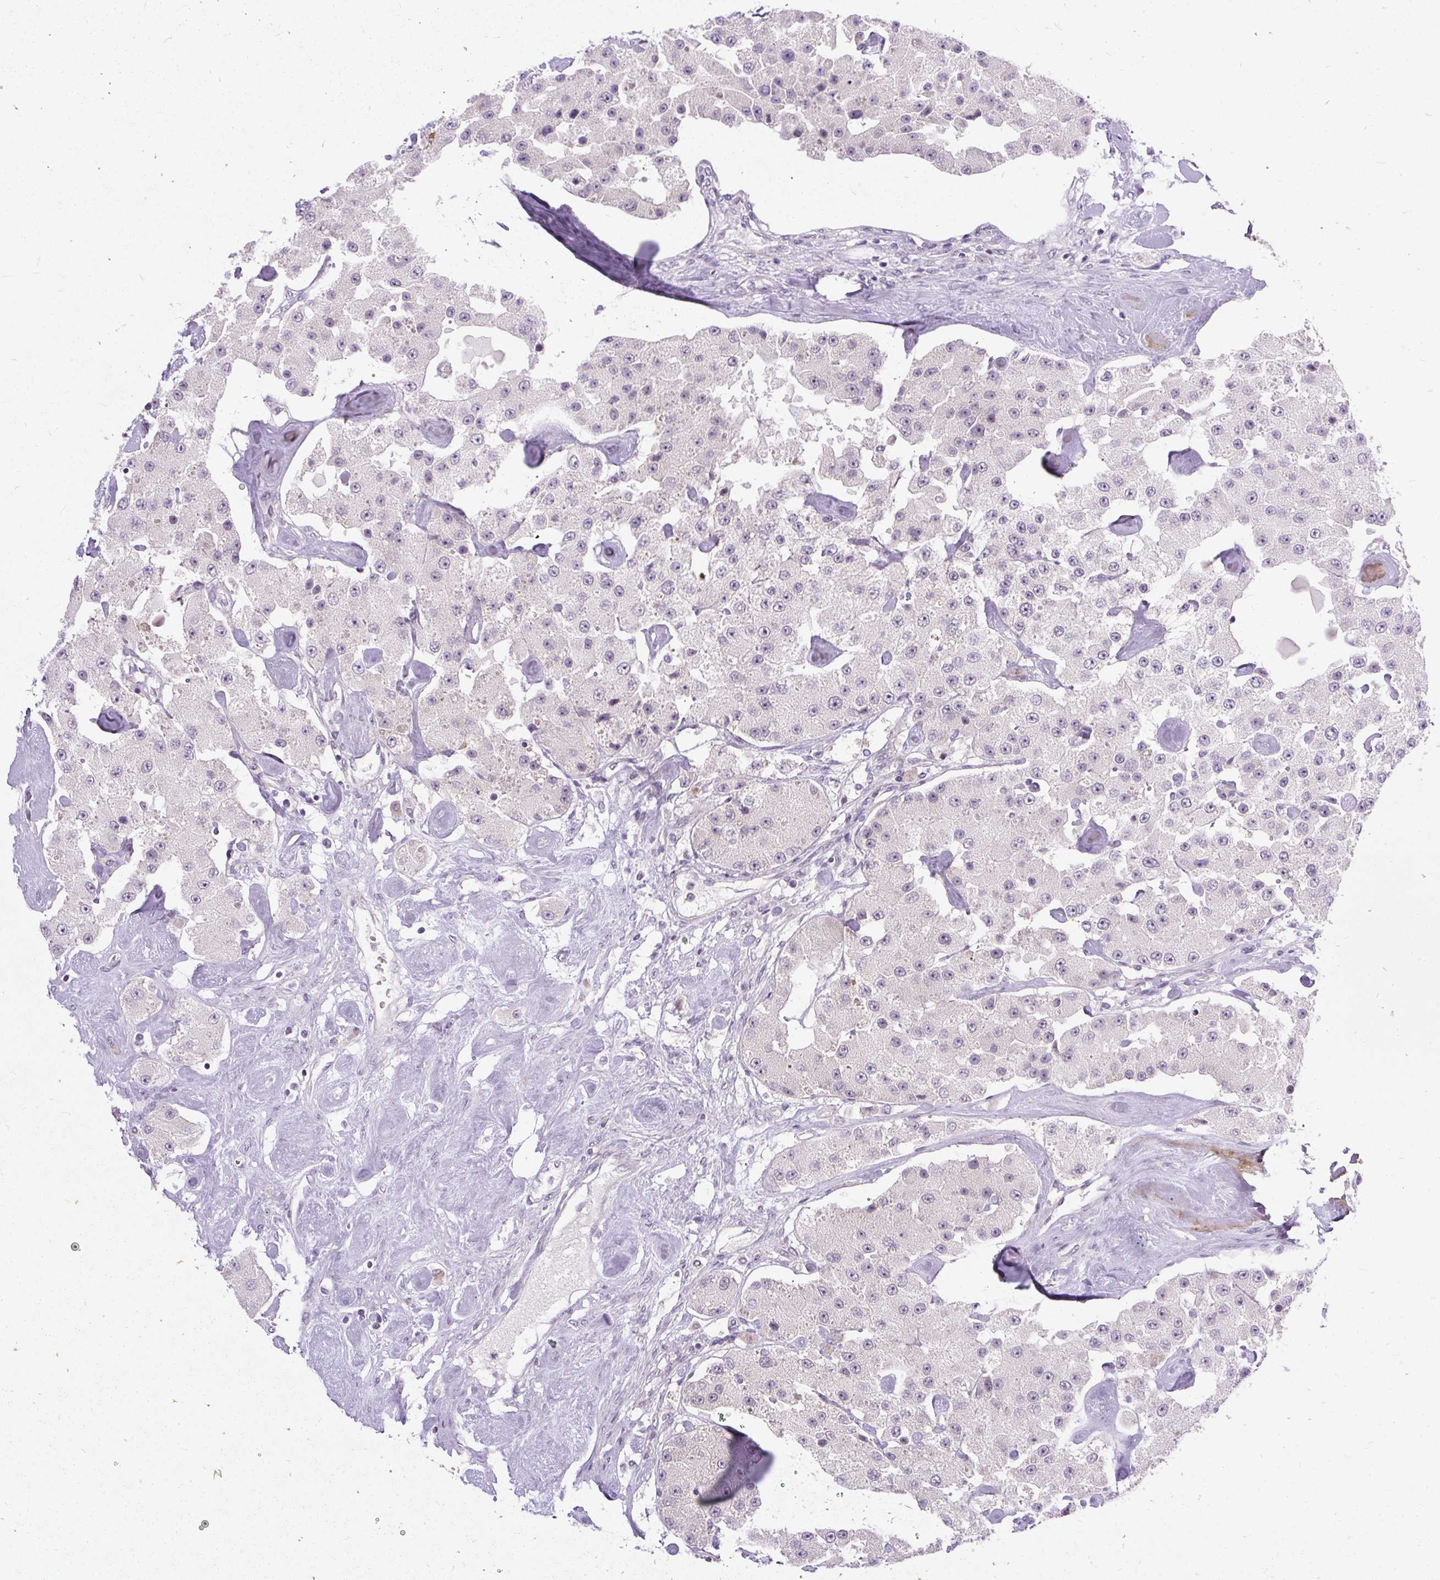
{"staining": {"intensity": "negative", "quantity": "none", "location": "none"}, "tissue": "carcinoid", "cell_type": "Tumor cells", "image_type": "cancer", "snomed": [{"axis": "morphology", "description": "Carcinoid, malignant, NOS"}, {"axis": "topography", "description": "Pancreas"}], "caption": "Photomicrograph shows no protein expression in tumor cells of carcinoid (malignant) tissue.", "gene": "FAM117B", "patient": {"sex": "male", "age": 41}}